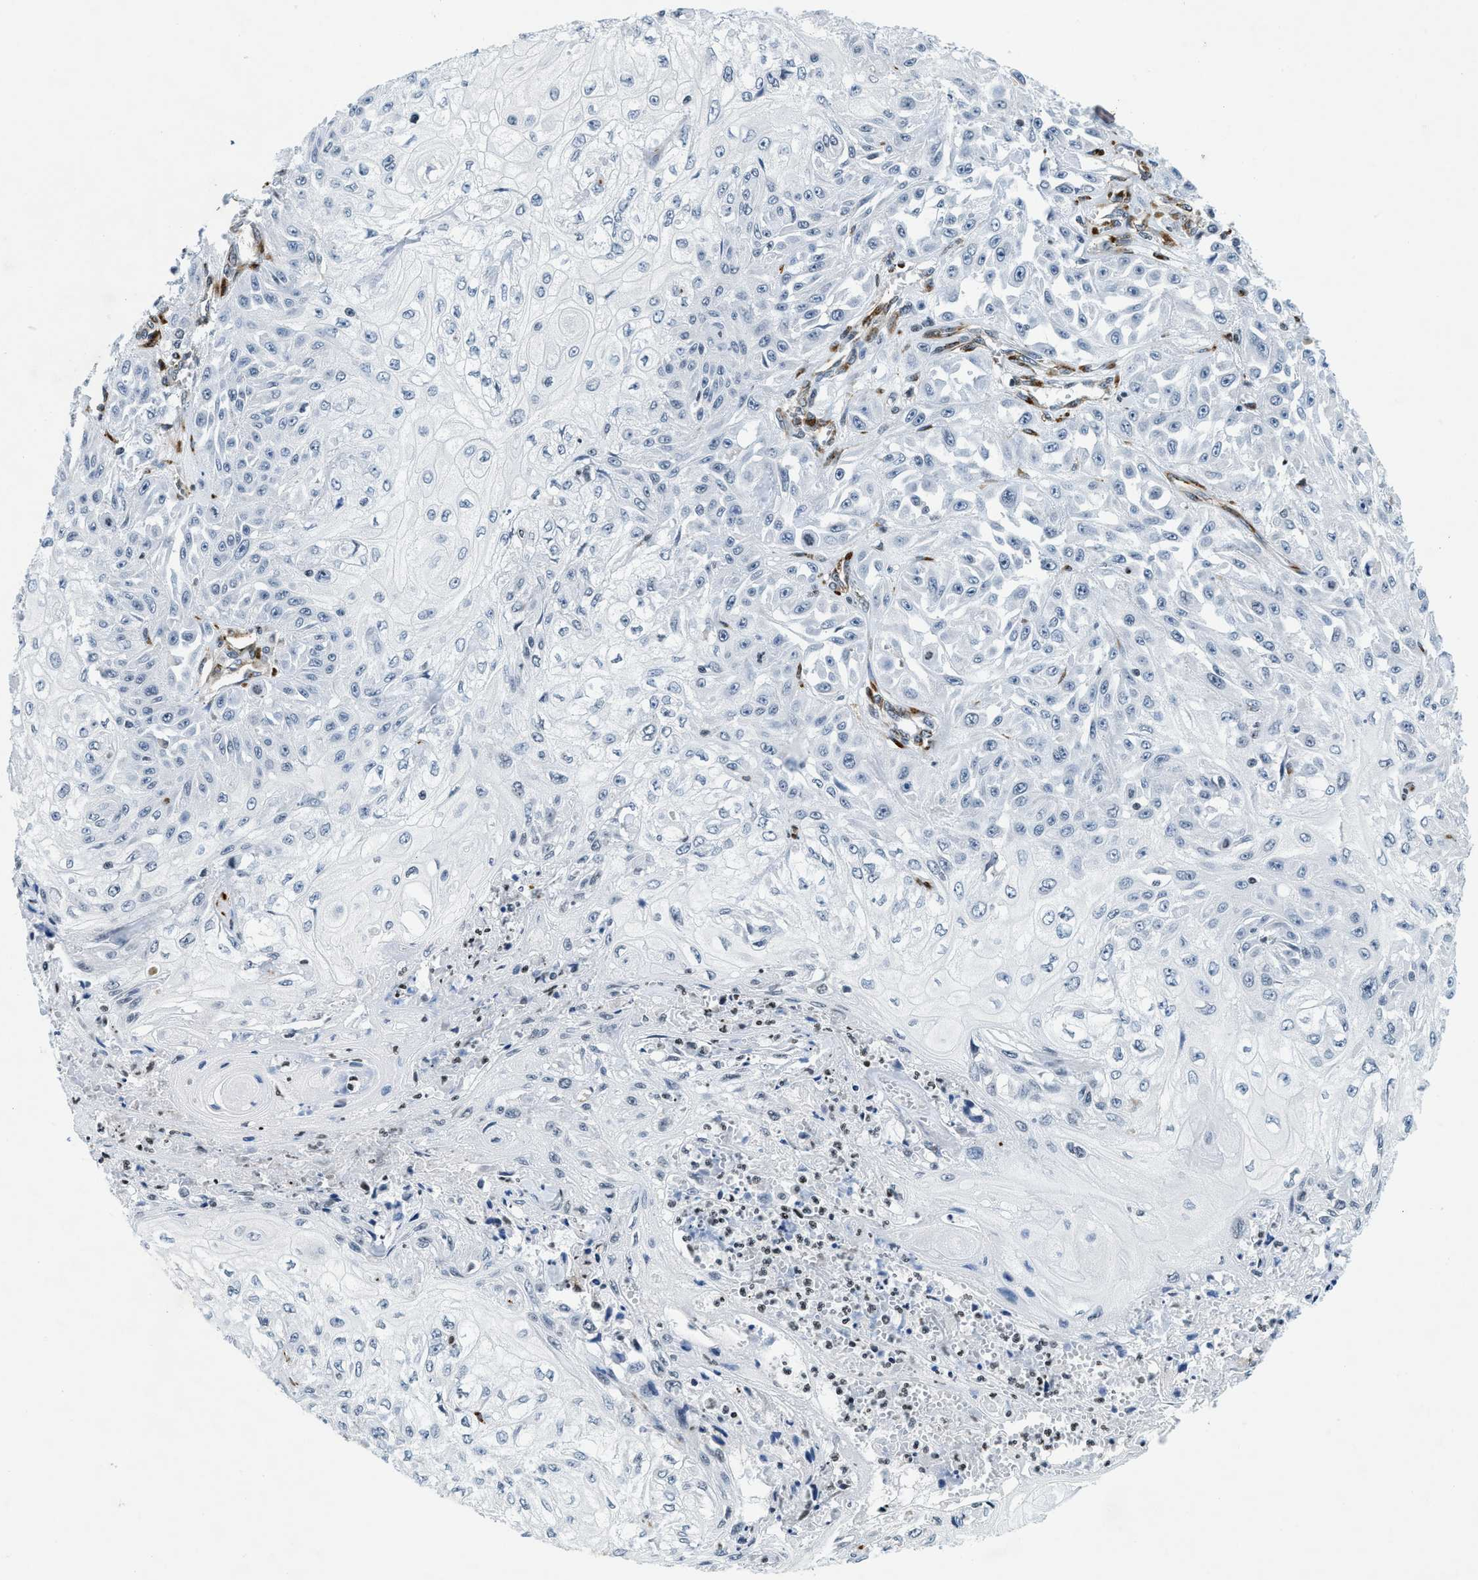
{"staining": {"intensity": "negative", "quantity": "none", "location": "none"}, "tissue": "skin cancer", "cell_type": "Tumor cells", "image_type": "cancer", "snomed": [{"axis": "morphology", "description": "Squamous cell carcinoma, NOS"}, {"axis": "morphology", "description": "Squamous cell carcinoma, metastatic, NOS"}, {"axis": "topography", "description": "Skin"}, {"axis": "topography", "description": "Lymph node"}], "caption": "DAB immunohistochemical staining of skin cancer reveals no significant positivity in tumor cells.", "gene": "UVRAG", "patient": {"sex": "male", "age": 75}}